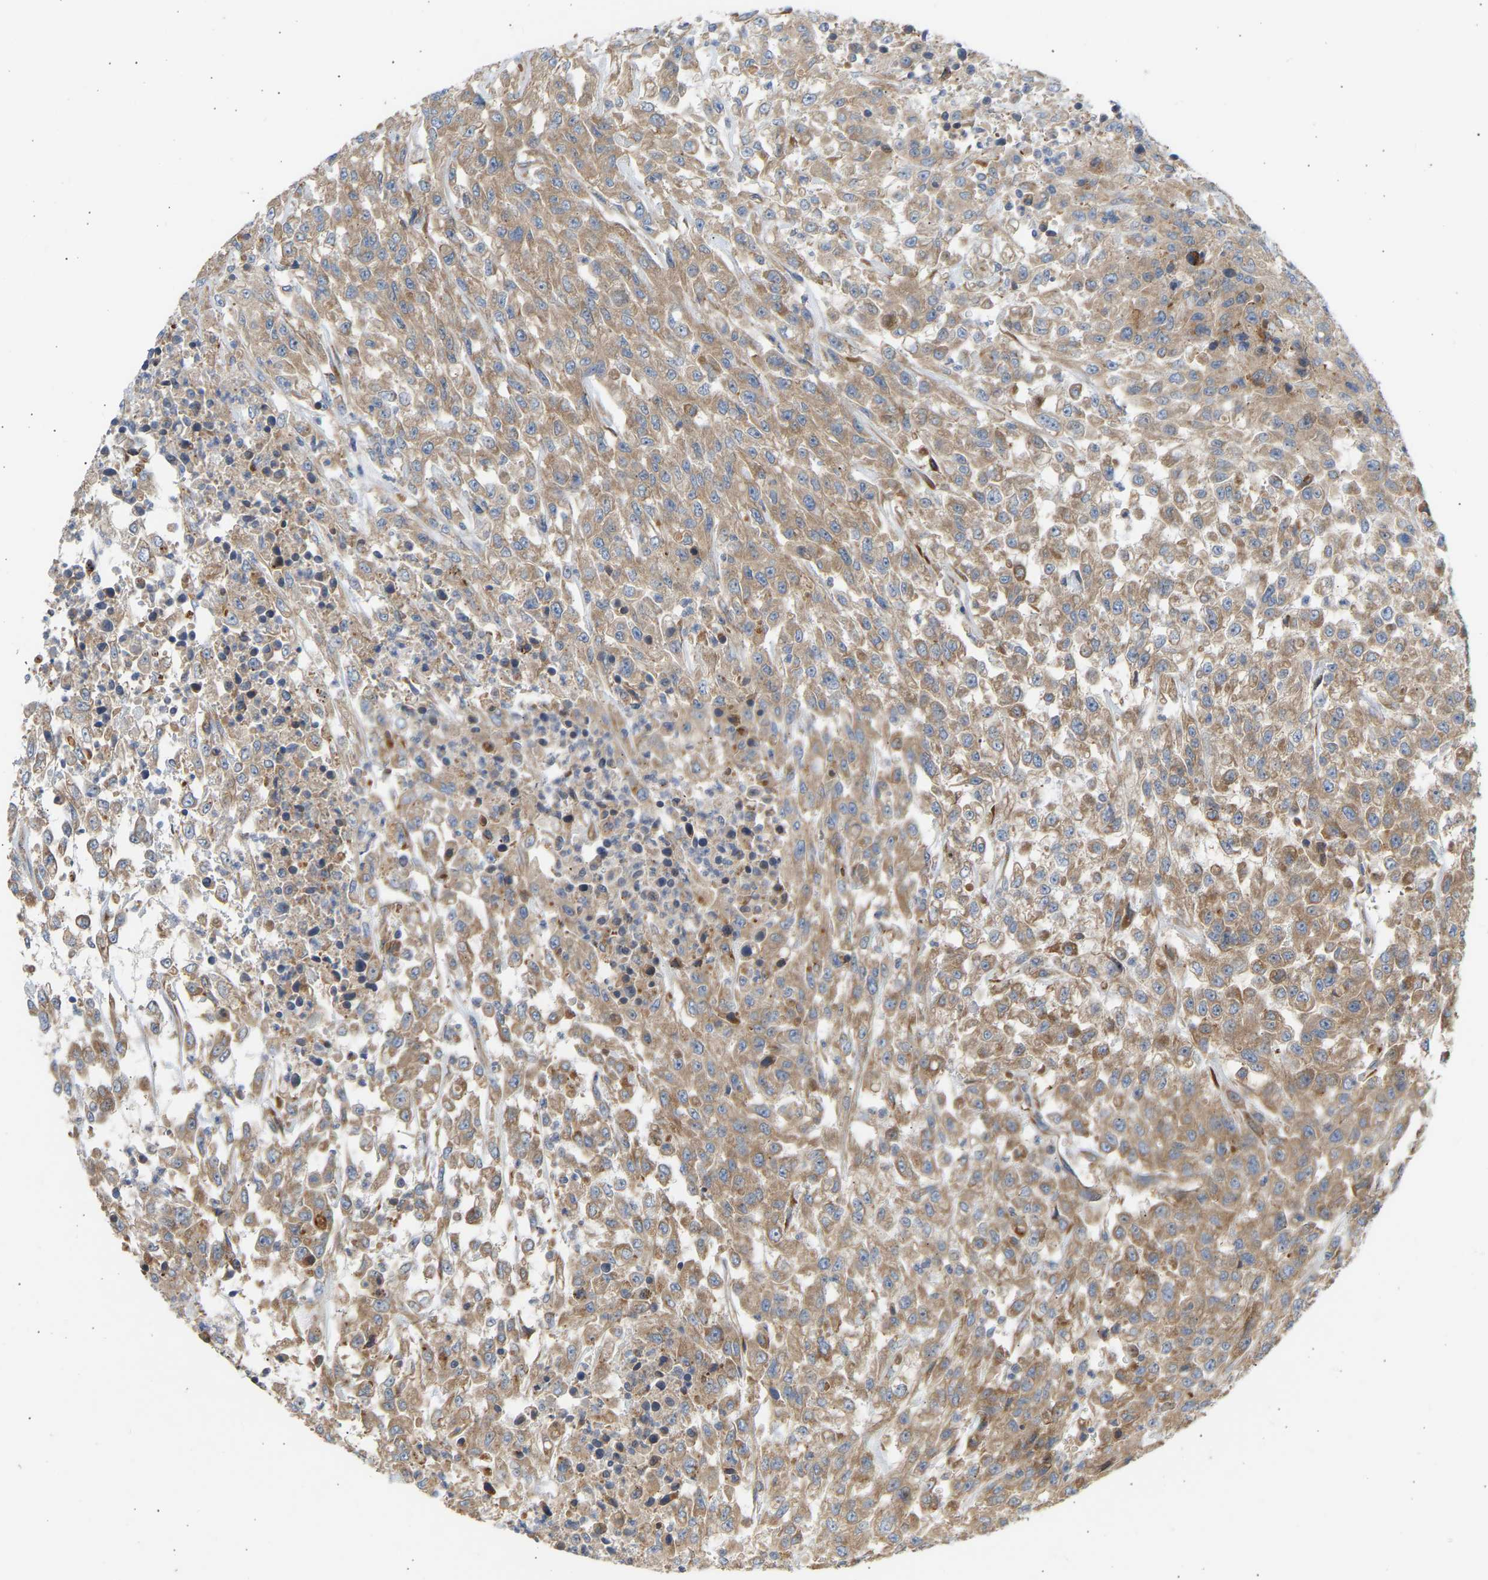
{"staining": {"intensity": "moderate", "quantity": ">75%", "location": "cytoplasmic/membranous"}, "tissue": "urothelial cancer", "cell_type": "Tumor cells", "image_type": "cancer", "snomed": [{"axis": "morphology", "description": "Urothelial carcinoma, High grade"}, {"axis": "topography", "description": "Urinary bladder"}], "caption": "Brown immunohistochemical staining in human high-grade urothelial carcinoma reveals moderate cytoplasmic/membranous staining in about >75% of tumor cells.", "gene": "GCN1", "patient": {"sex": "male", "age": 46}}